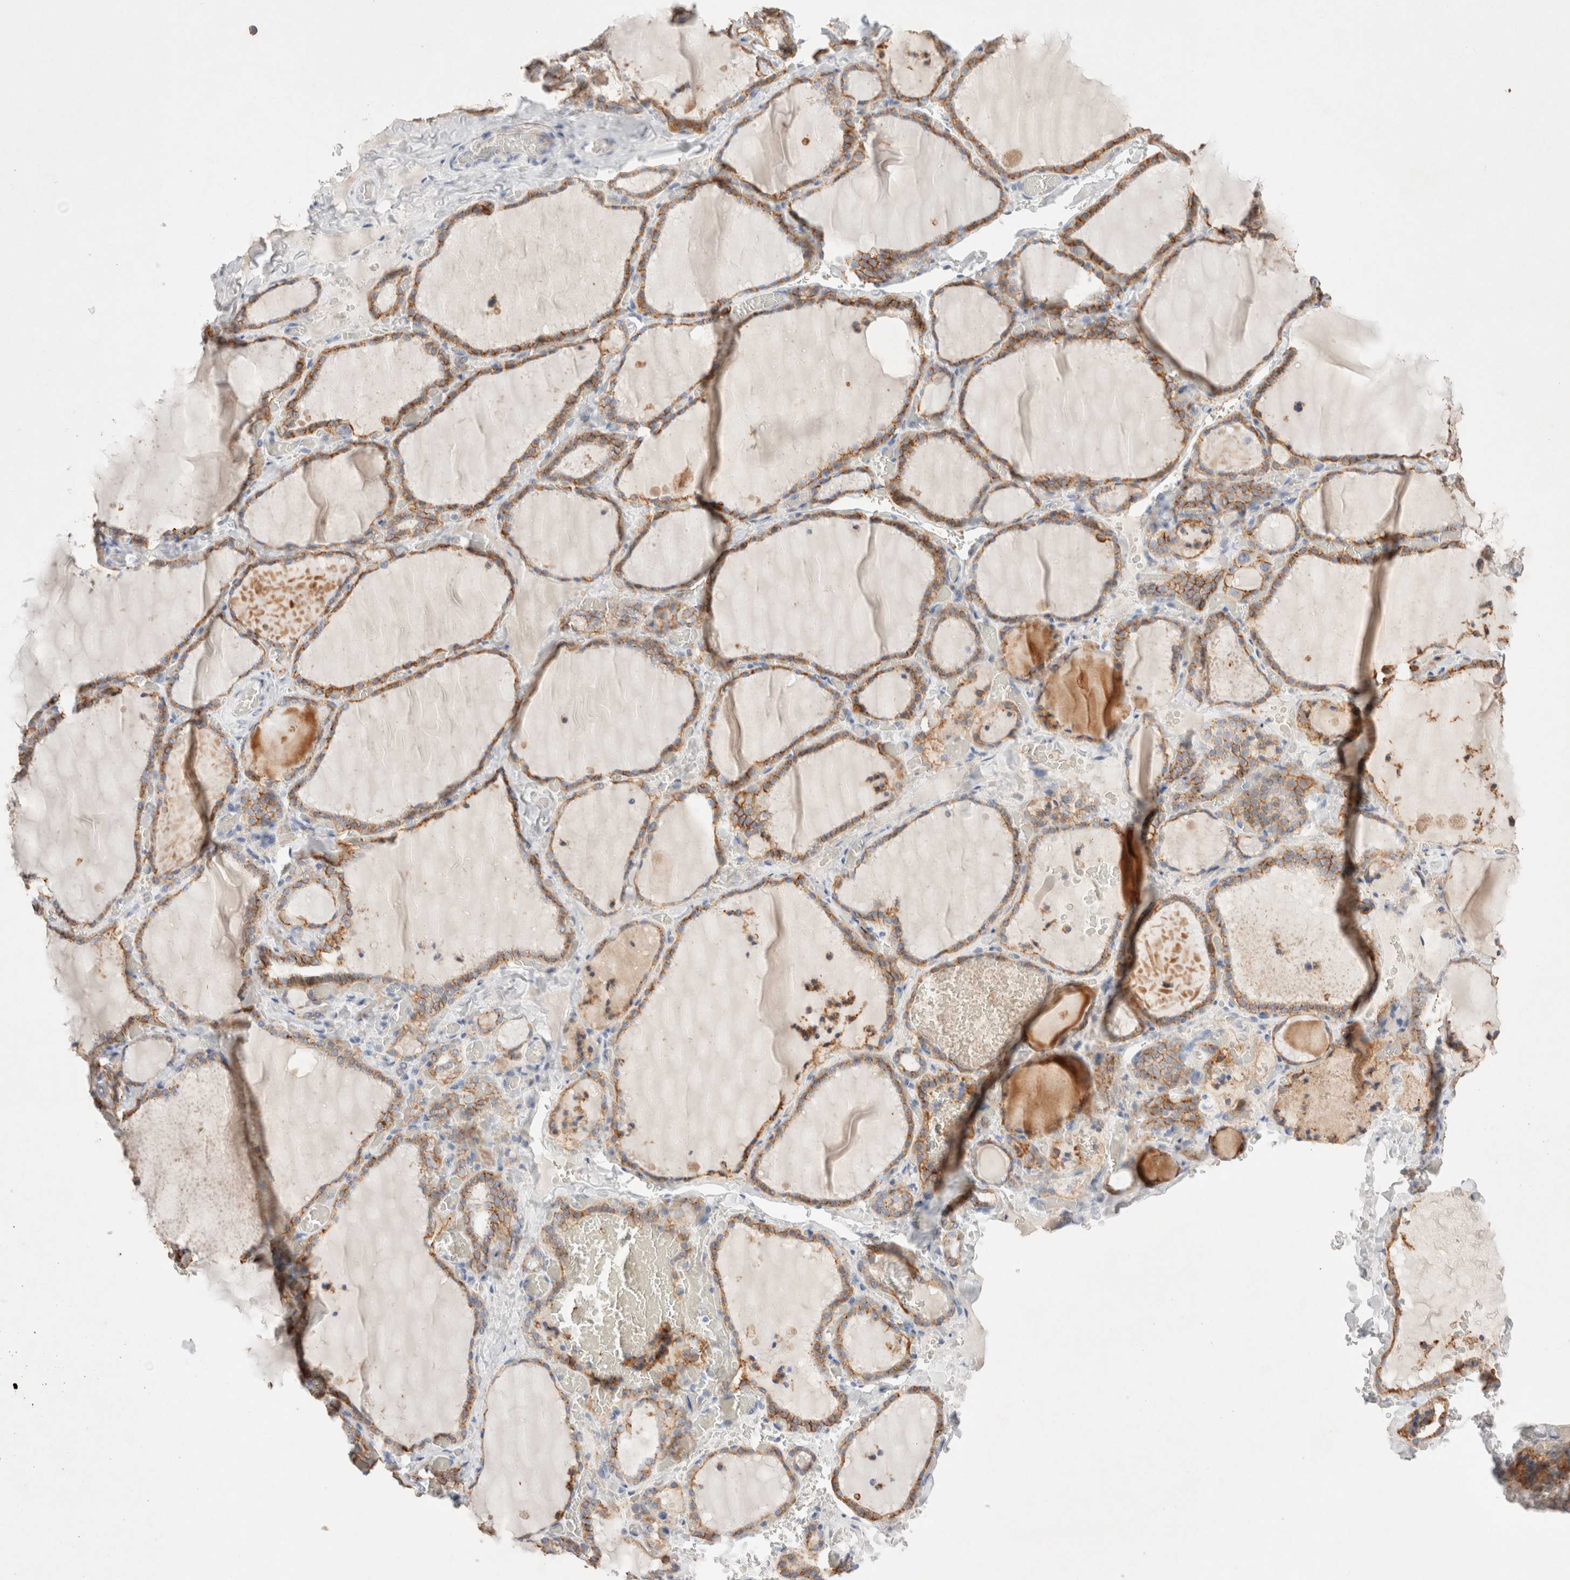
{"staining": {"intensity": "moderate", "quantity": ">75%", "location": "cytoplasmic/membranous"}, "tissue": "thyroid gland", "cell_type": "Glandular cells", "image_type": "normal", "snomed": [{"axis": "morphology", "description": "Normal tissue, NOS"}, {"axis": "topography", "description": "Thyroid gland"}], "caption": "Protein staining of normal thyroid gland displays moderate cytoplasmic/membranous staining in about >75% of glandular cells. (DAB (3,3'-diaminobenzidine) = brown stain, brightfield microscopy at high magnification).", "gene": "EPCAM", "patient": {"sex": "female", "age": 22}}